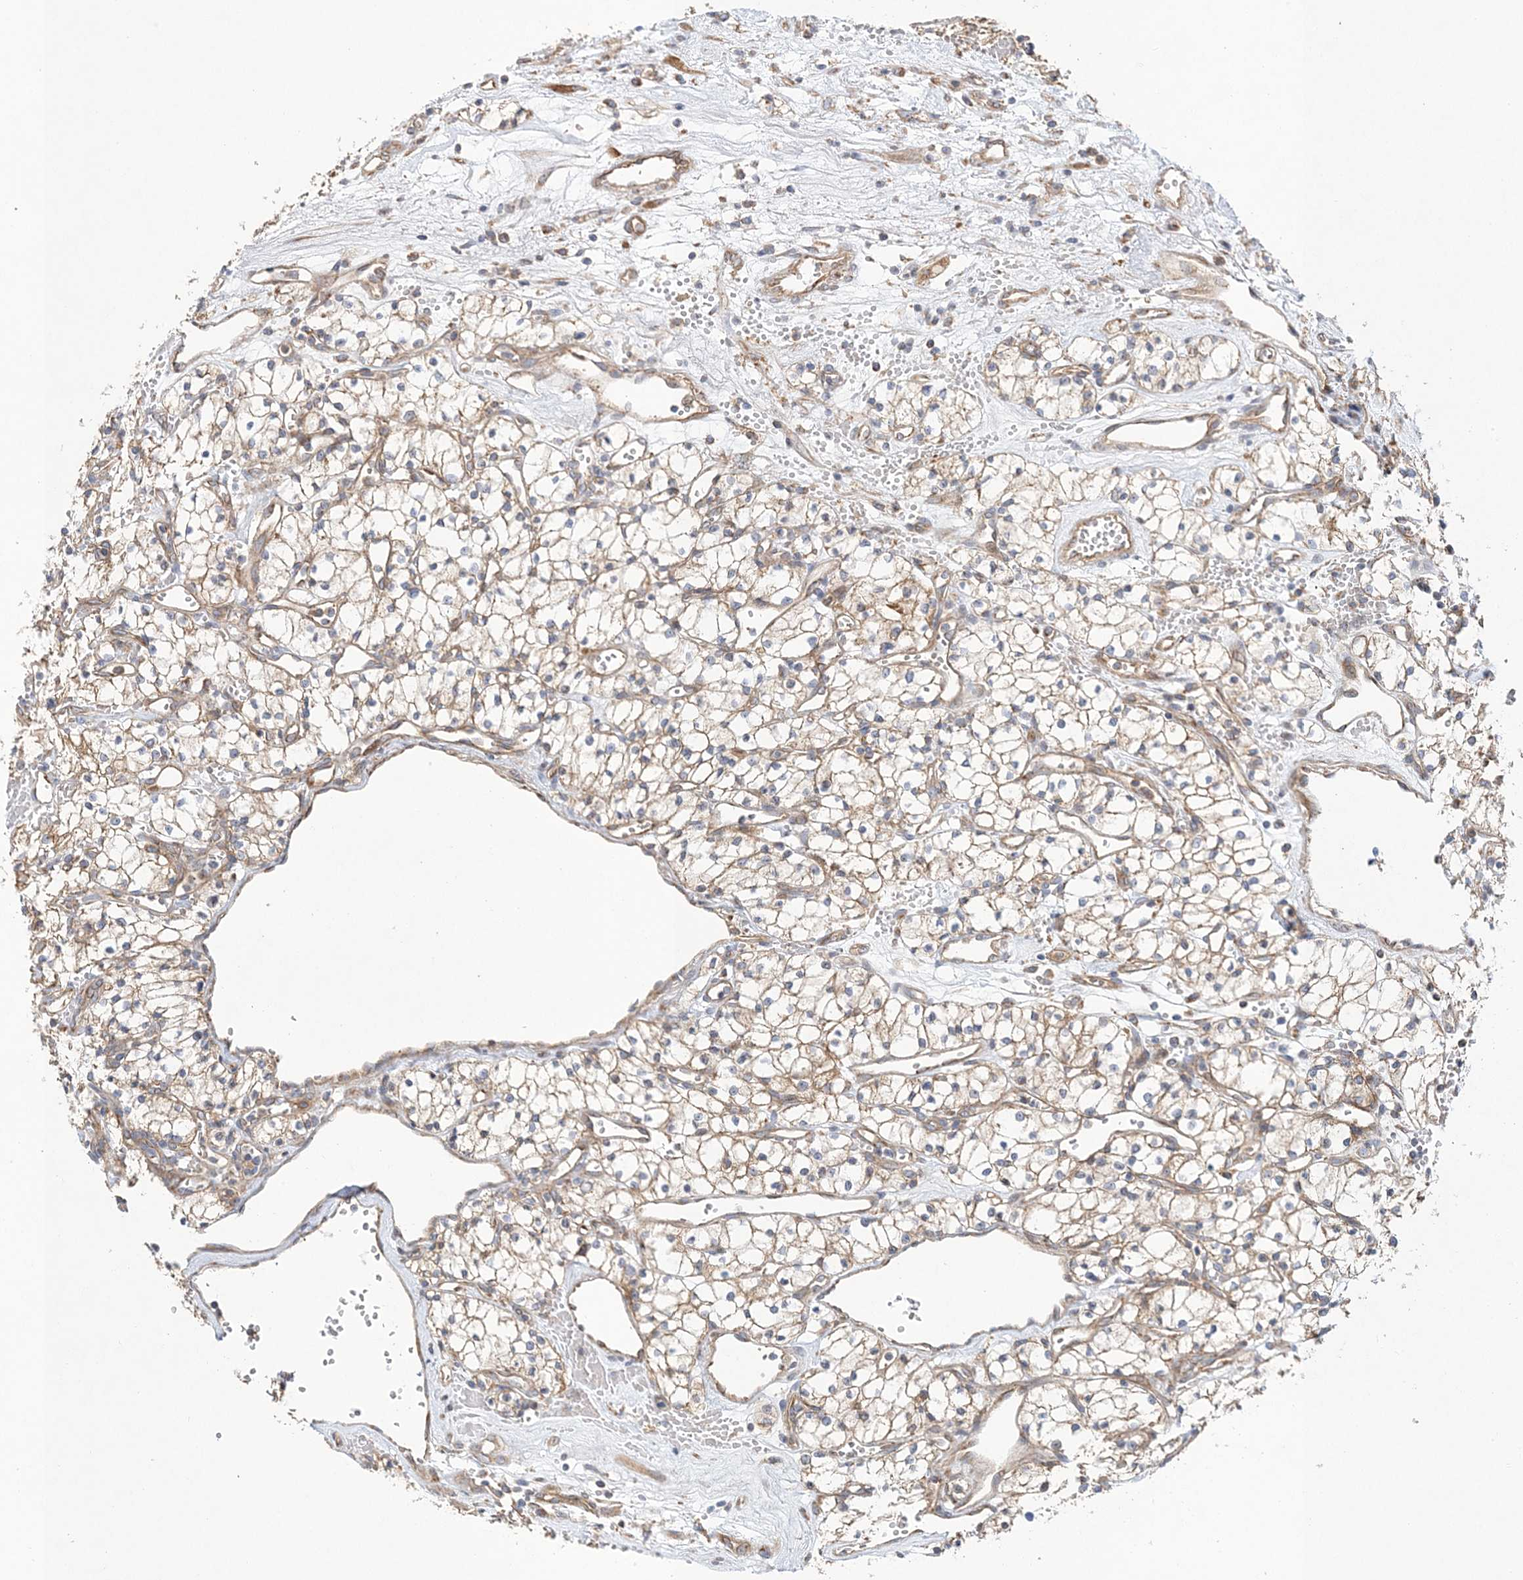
{"staining": {"intensity": "weak", "quantity": "25%-75%", "location": "cytoplasmic/membranous"}, "tissue": "renal cancer", "cell_type": "Tumor cells", "image_type": "cancer", "snomed": [{"axis": "morphology", "description": "Adenocarcinoma, NOS"}, {"axis": "topography", "description": "Kidney"}], "caption": "DAB immunohistochemical staining of human renal cancer demonstrates weak cytoplasmic/membranous protein positivity in about 25%-75% of tumor cells.", "gene": "ZFYVE16", "patient": {"sex": "male", "age": 59}}